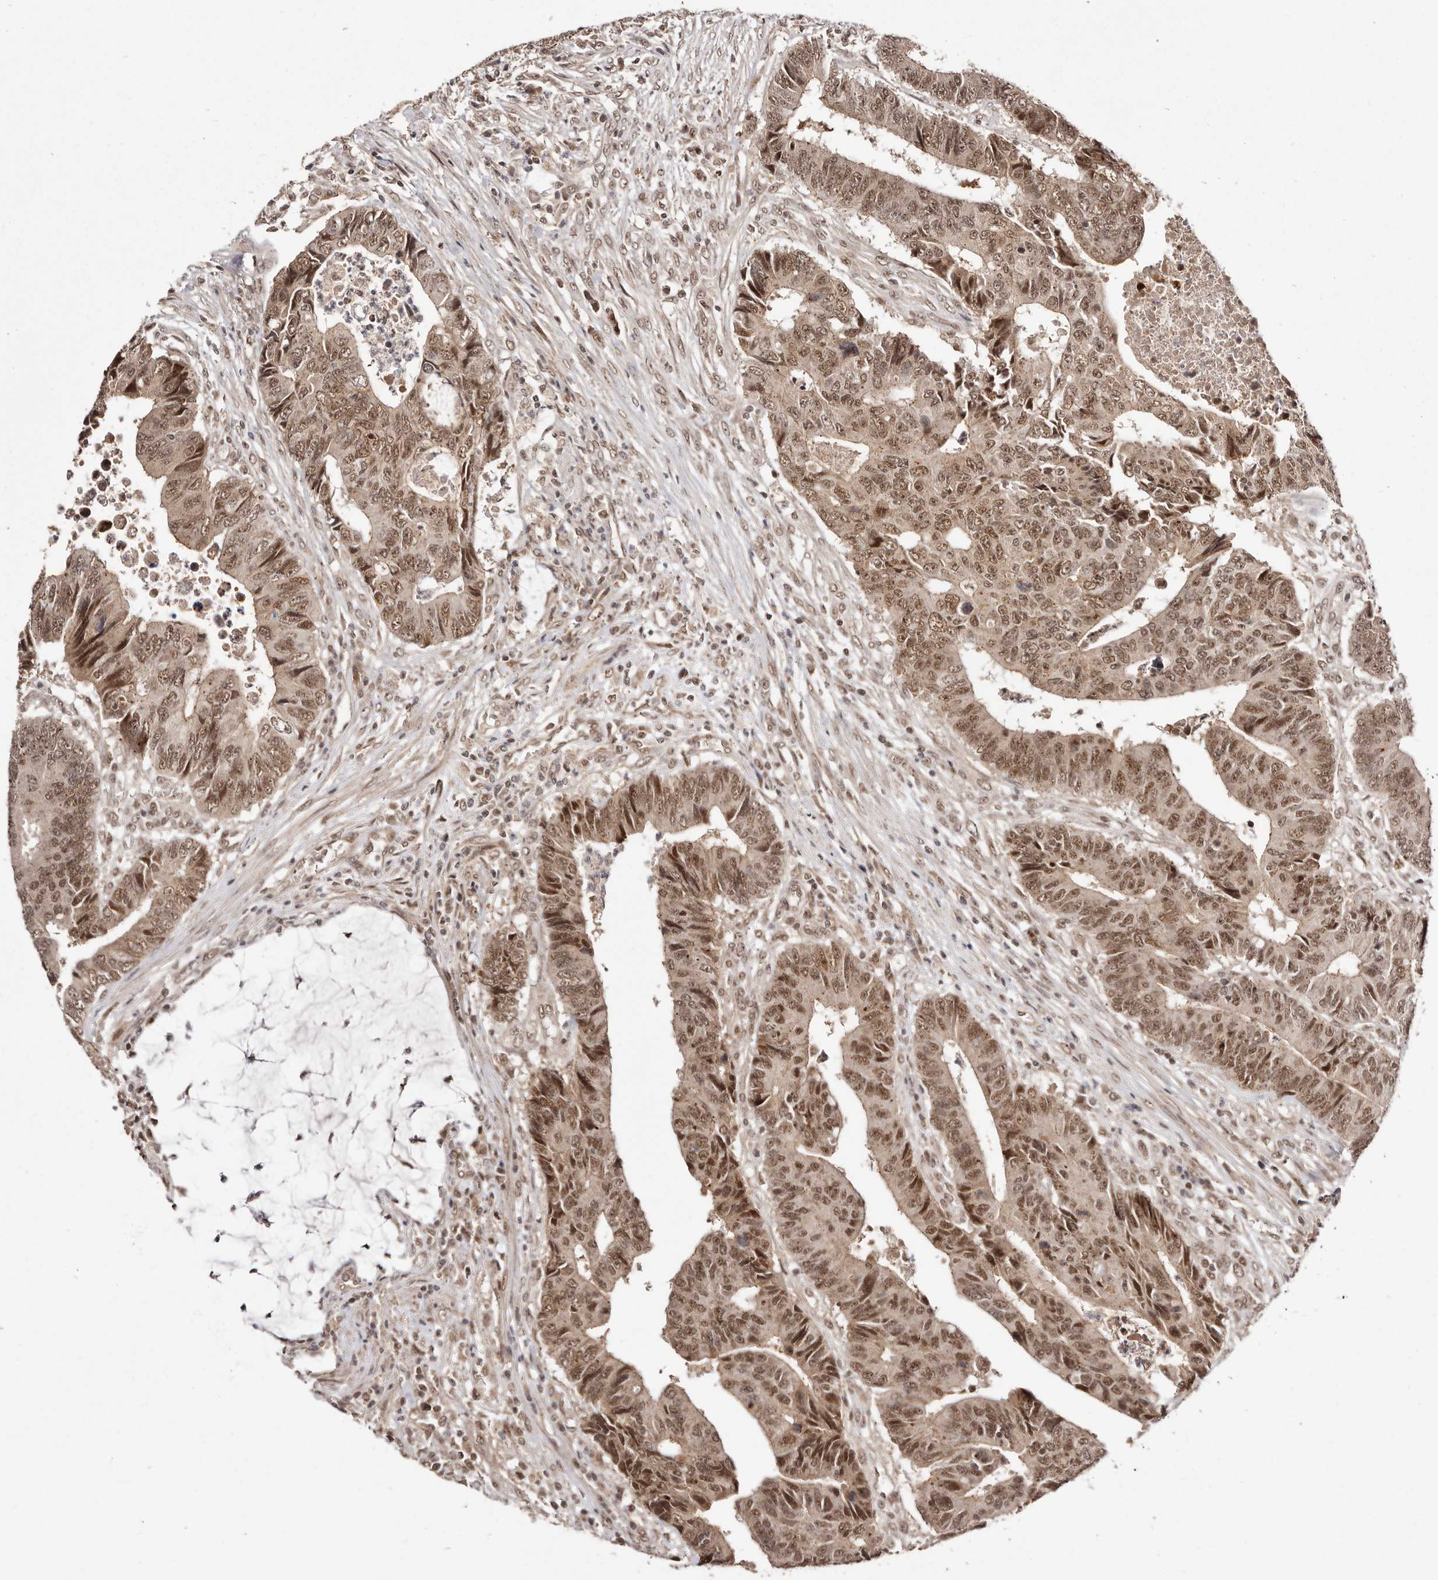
{"staining": {"intensity": "moderate", "quantity": ">75%", "location": "nuclear"}, "tissue": "colorectal cancer", "cell_type": "Tumor cells", "image_type": "cancer", "snomed": [{"axis": "morphology", "description": "Adenocarcinoma, NOS"}, {"axis": "topography", "description": "Rectum"}], "caption": "Colorectal cancer (adenocarcinoma) stained with a brown dye demonstrates moderate nuclear positive expression in about >75% of tumor cells.", "gene": "MED8", "patient": {"sex": "male", "age": 84}}